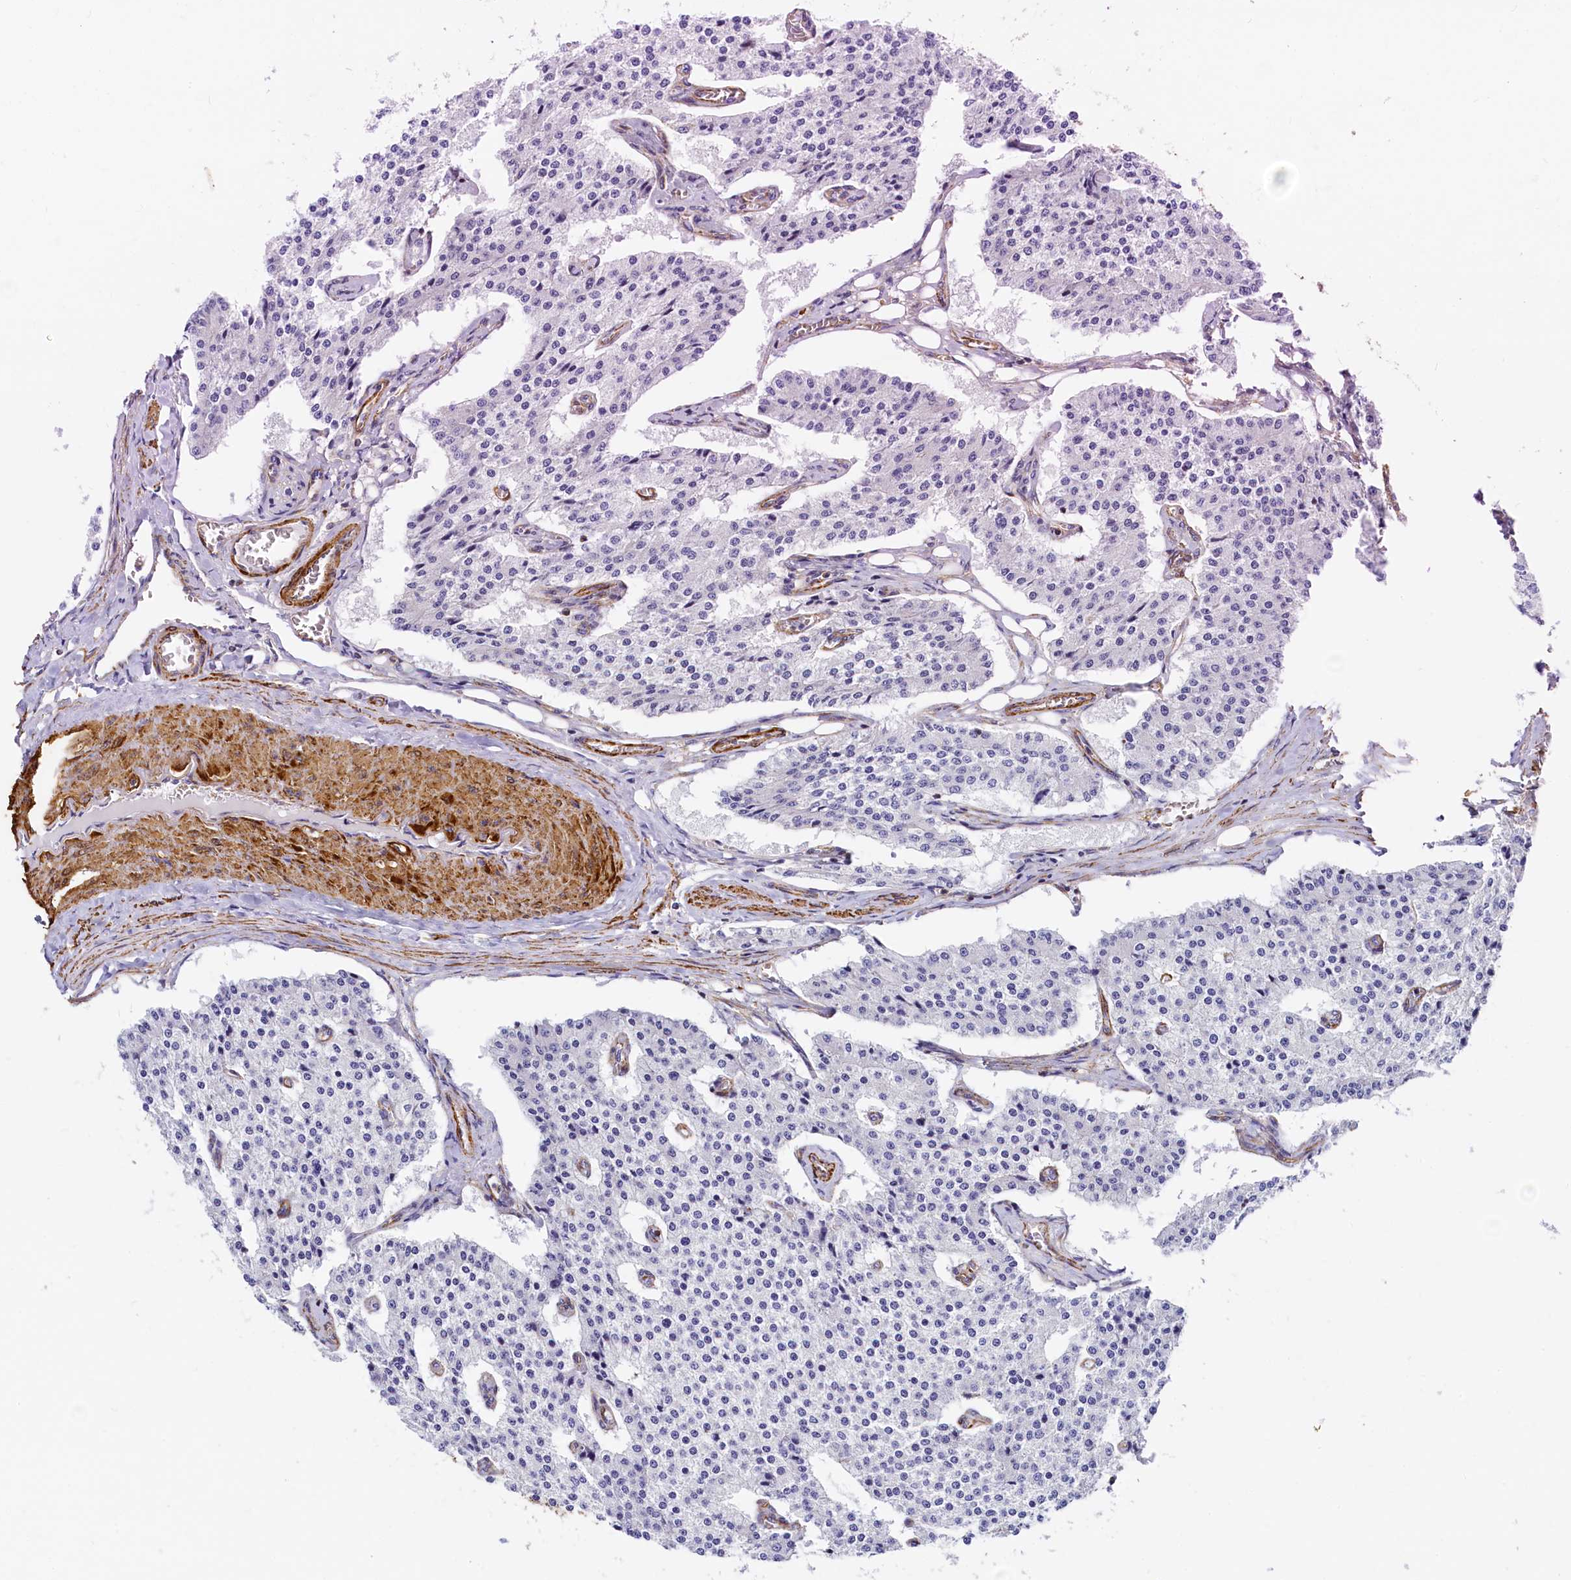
{"staining": {"intensity": "negative", "quantity": "none", "location": "none"}, "tissue": "carcinoid", "cell_type": "Tumor cells", "image_type": "cancer", "snomed": [{"axis": "morphology", "description": "Carcinoid, malignant, NOS"}, {"axis": "topography", "description": "Colon"}], "caption": "Tumor cells show no significant protein positivity in carcinoid (malignant).", "gene": "THBS1", "patient": {"sex": "female", "age": 52}}